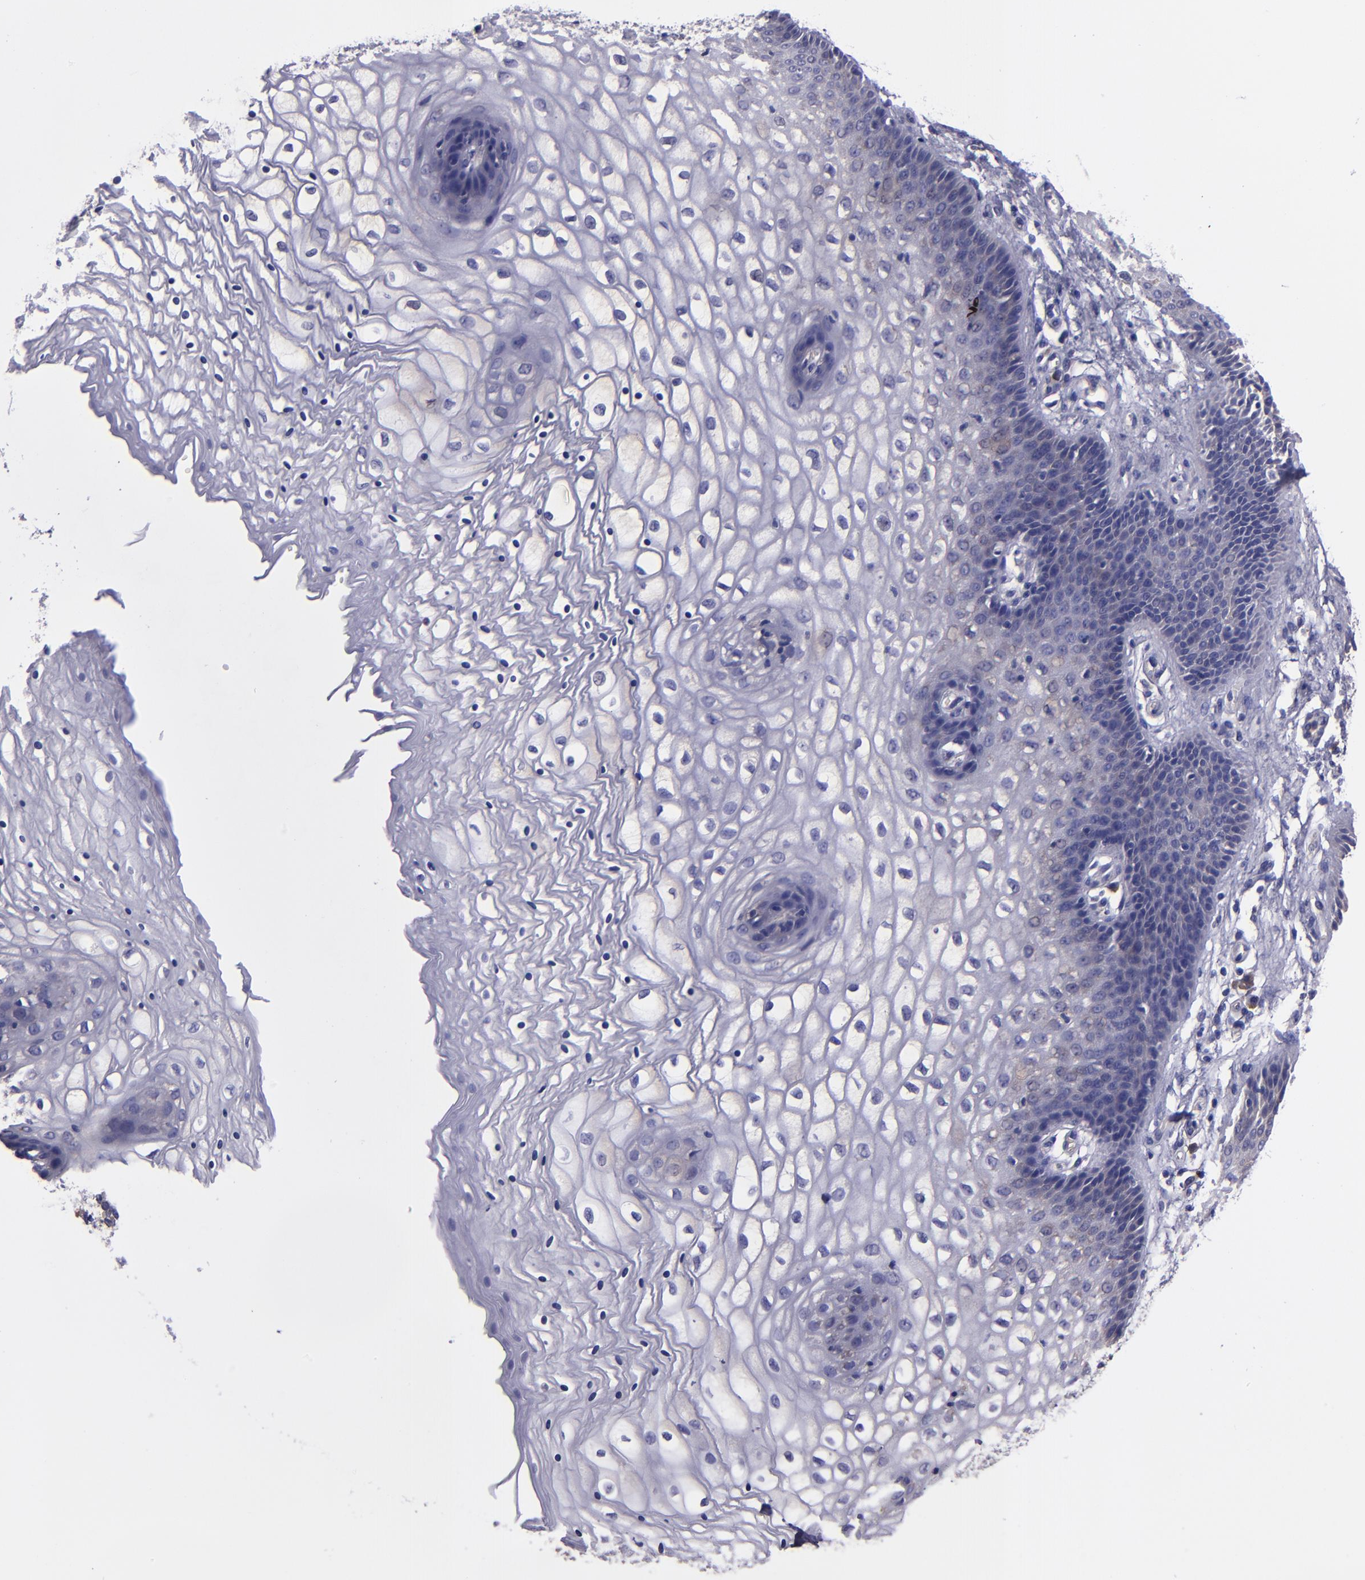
{"staining": {"intensity": "negative", "quantity": "none", "location": "none"}, "tissue": "vagina", "cell_type": "Squamous epithelial cells", "image_type": "normal", "snomed": [{"axis": "morphology", "description": "Normal tissue, NOS"}, {"axis": "topography", "description": "Vagina"}], "caption": "This histopathology image is of benign vagina stained with immunohistochemistry to label a protein in brown with the nuclei are counter-stained blue. There is no positivity in squamous epithelial cells. (DAB (3,3'-diaminobenzidine) IHC visualized using brightfield microscopy, high magnification).", "gene": "CARS1", "patient": {"sex": "female", "age": 34}}